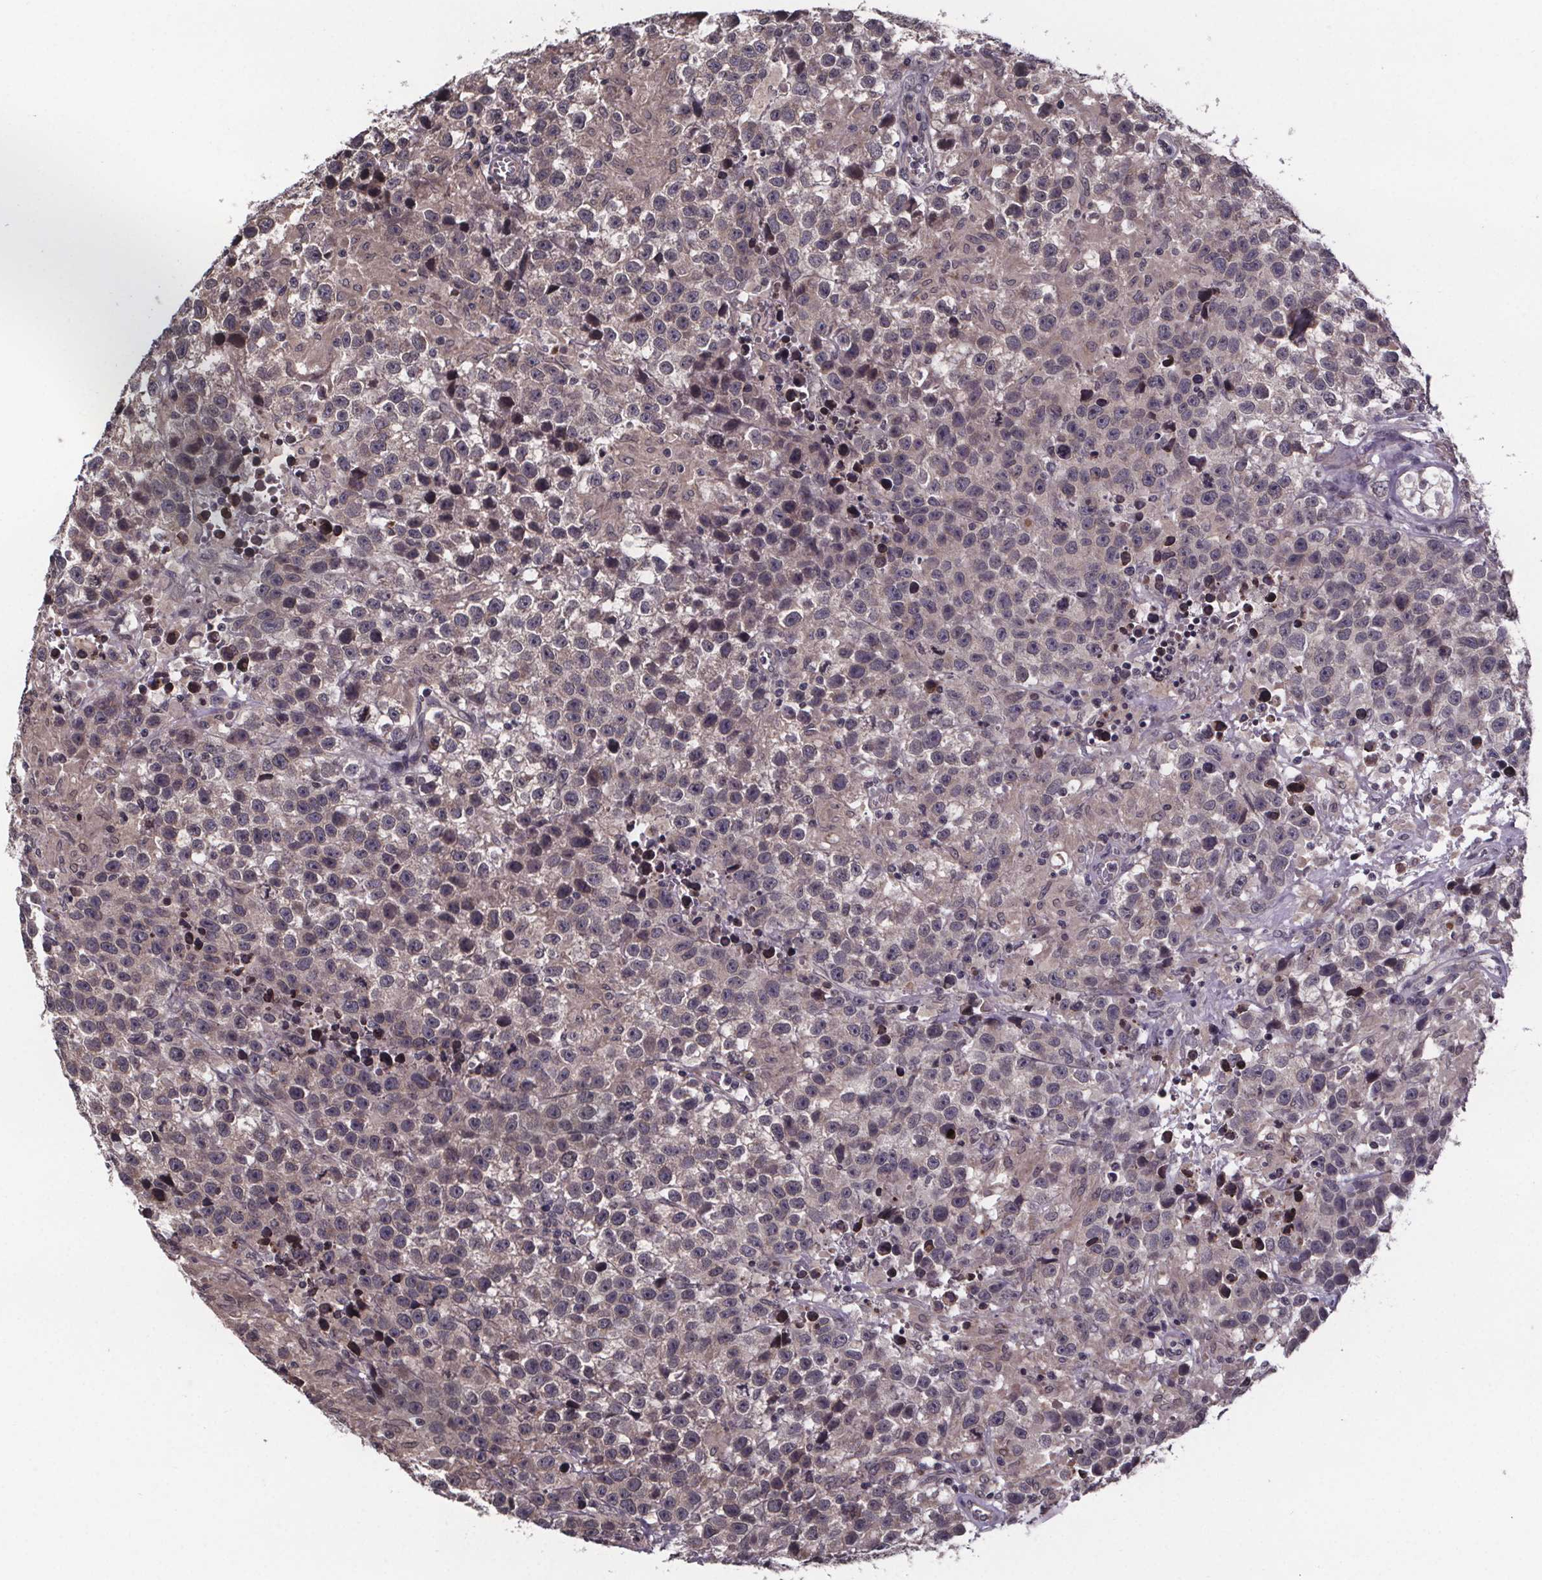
{"staining": {"intensity": "weak", "quantity": "25%-75%", "location": "cytoplasmic/membranous"}, "tissue": "testis cancer", "cell_type": "Tumor cells", "image_type": "cancer", "snomed": [{"axis": "morphology", "description": "Seminoma, NOS"}, {"axis": "topography", "description": "Testis"}], "caption": "The micrograph exhibits staining of testis cancer (seminoma), revealing weak cytoplasmic/membranous protein staining (brown color) within tumor cells. Immunohistochemistry (ihc) stains the protein of interest in brown and the nuclei are stained blue.", "gene": "SAT1", "patient": {"sex": "male", "age": 43}}